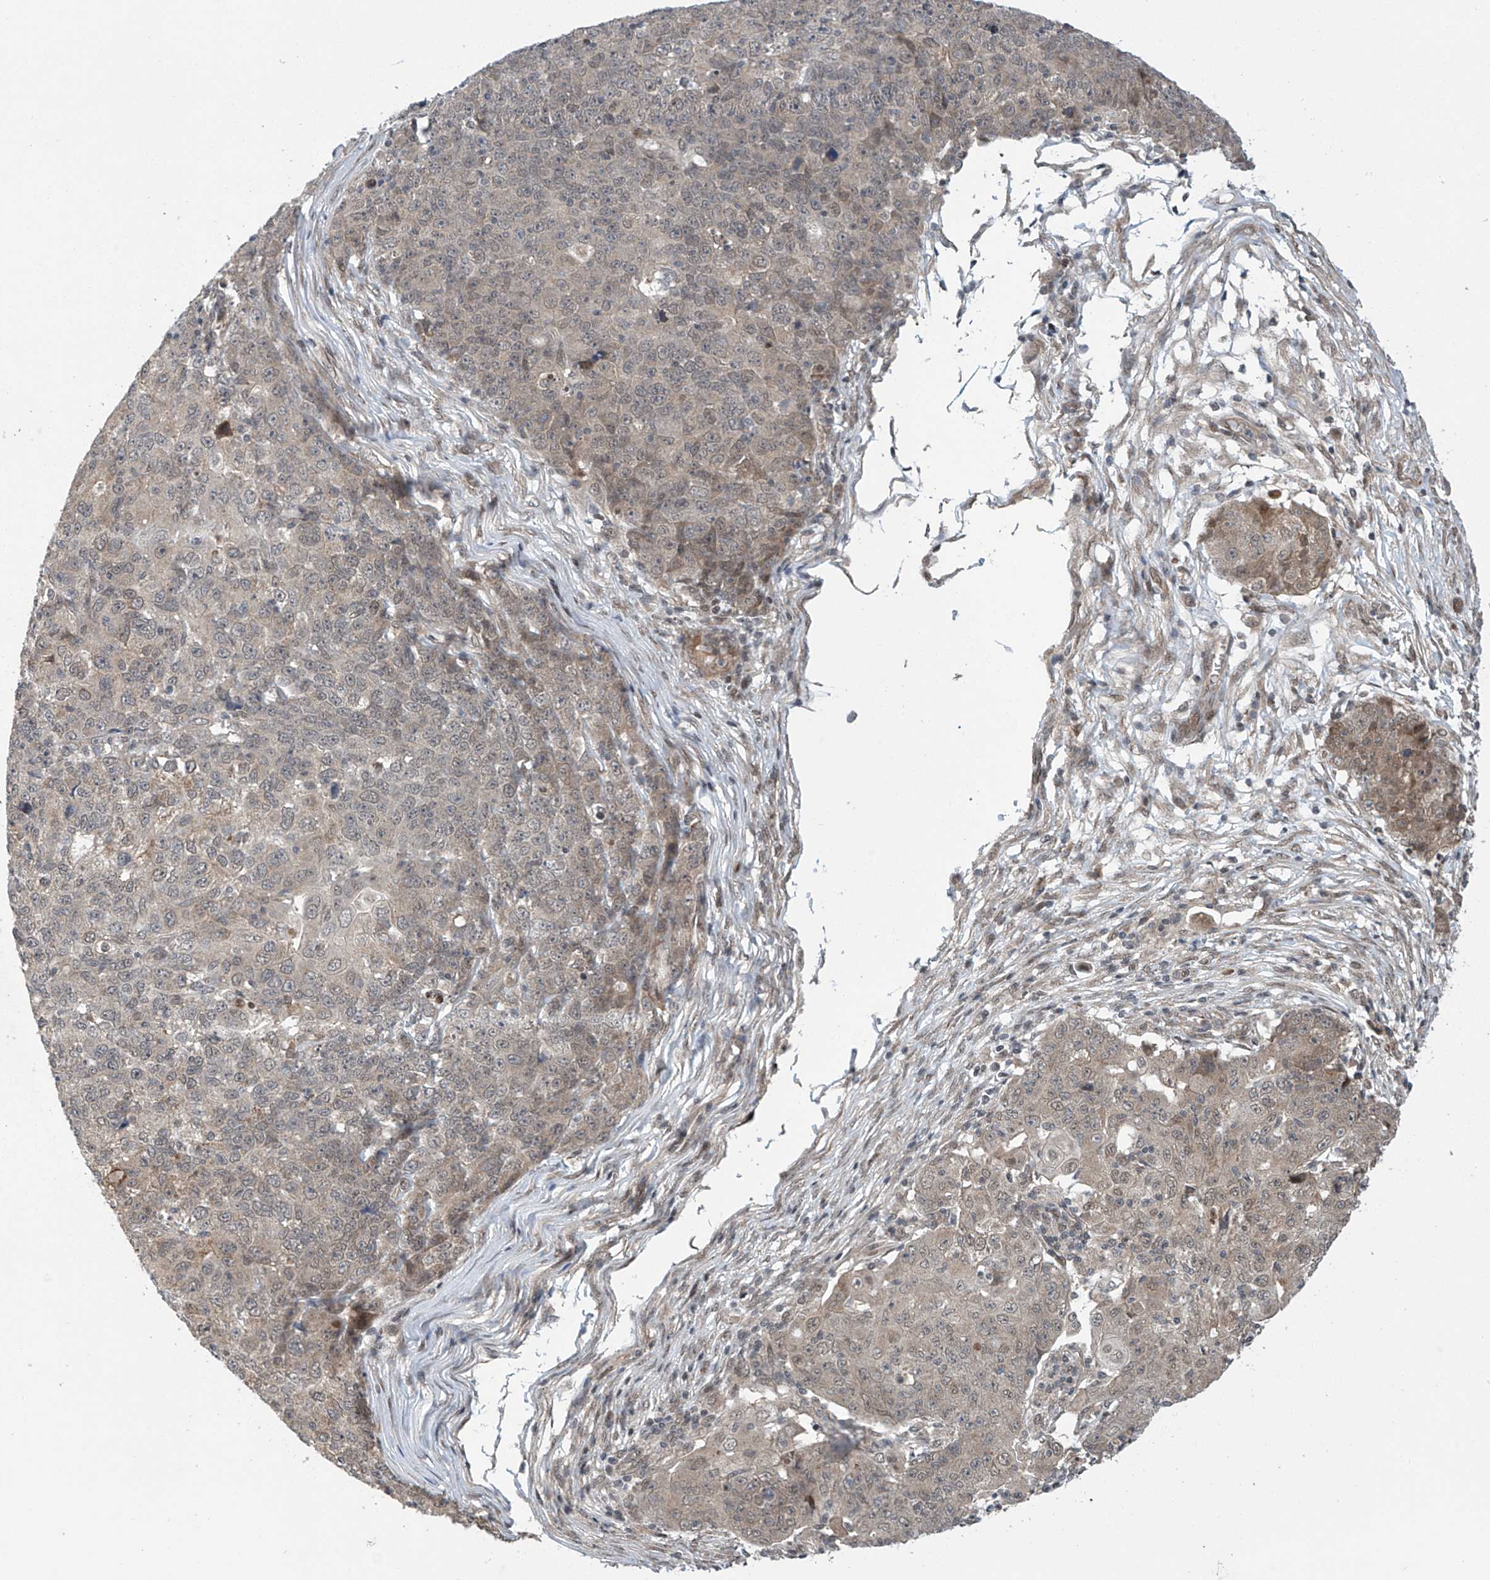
{"staining": {"intensity": "weak", "quantity": "<25%", "location": "cytoplasmic/membranous"}, "tissue": "ovarian cancer", "cell_type": "Tumor cells", "image_type": "cancer", "snomed": [{"axis": "morphology", "description": "Carcinoma, endometroid"}, {"axis": "topography", "description": "Ovary"}], "caption": "Protein analysis of ovarian cancer (endometroid carcinoma) shows no significant staining in tumor cells. The staining is performed using DAB (3,3'-diaminobenzidine) brown chromogen with nuclei counter-stained in using hematoxylin.", "gene": "ABHD13", "patient": {"sex": "female", "age": 42}}